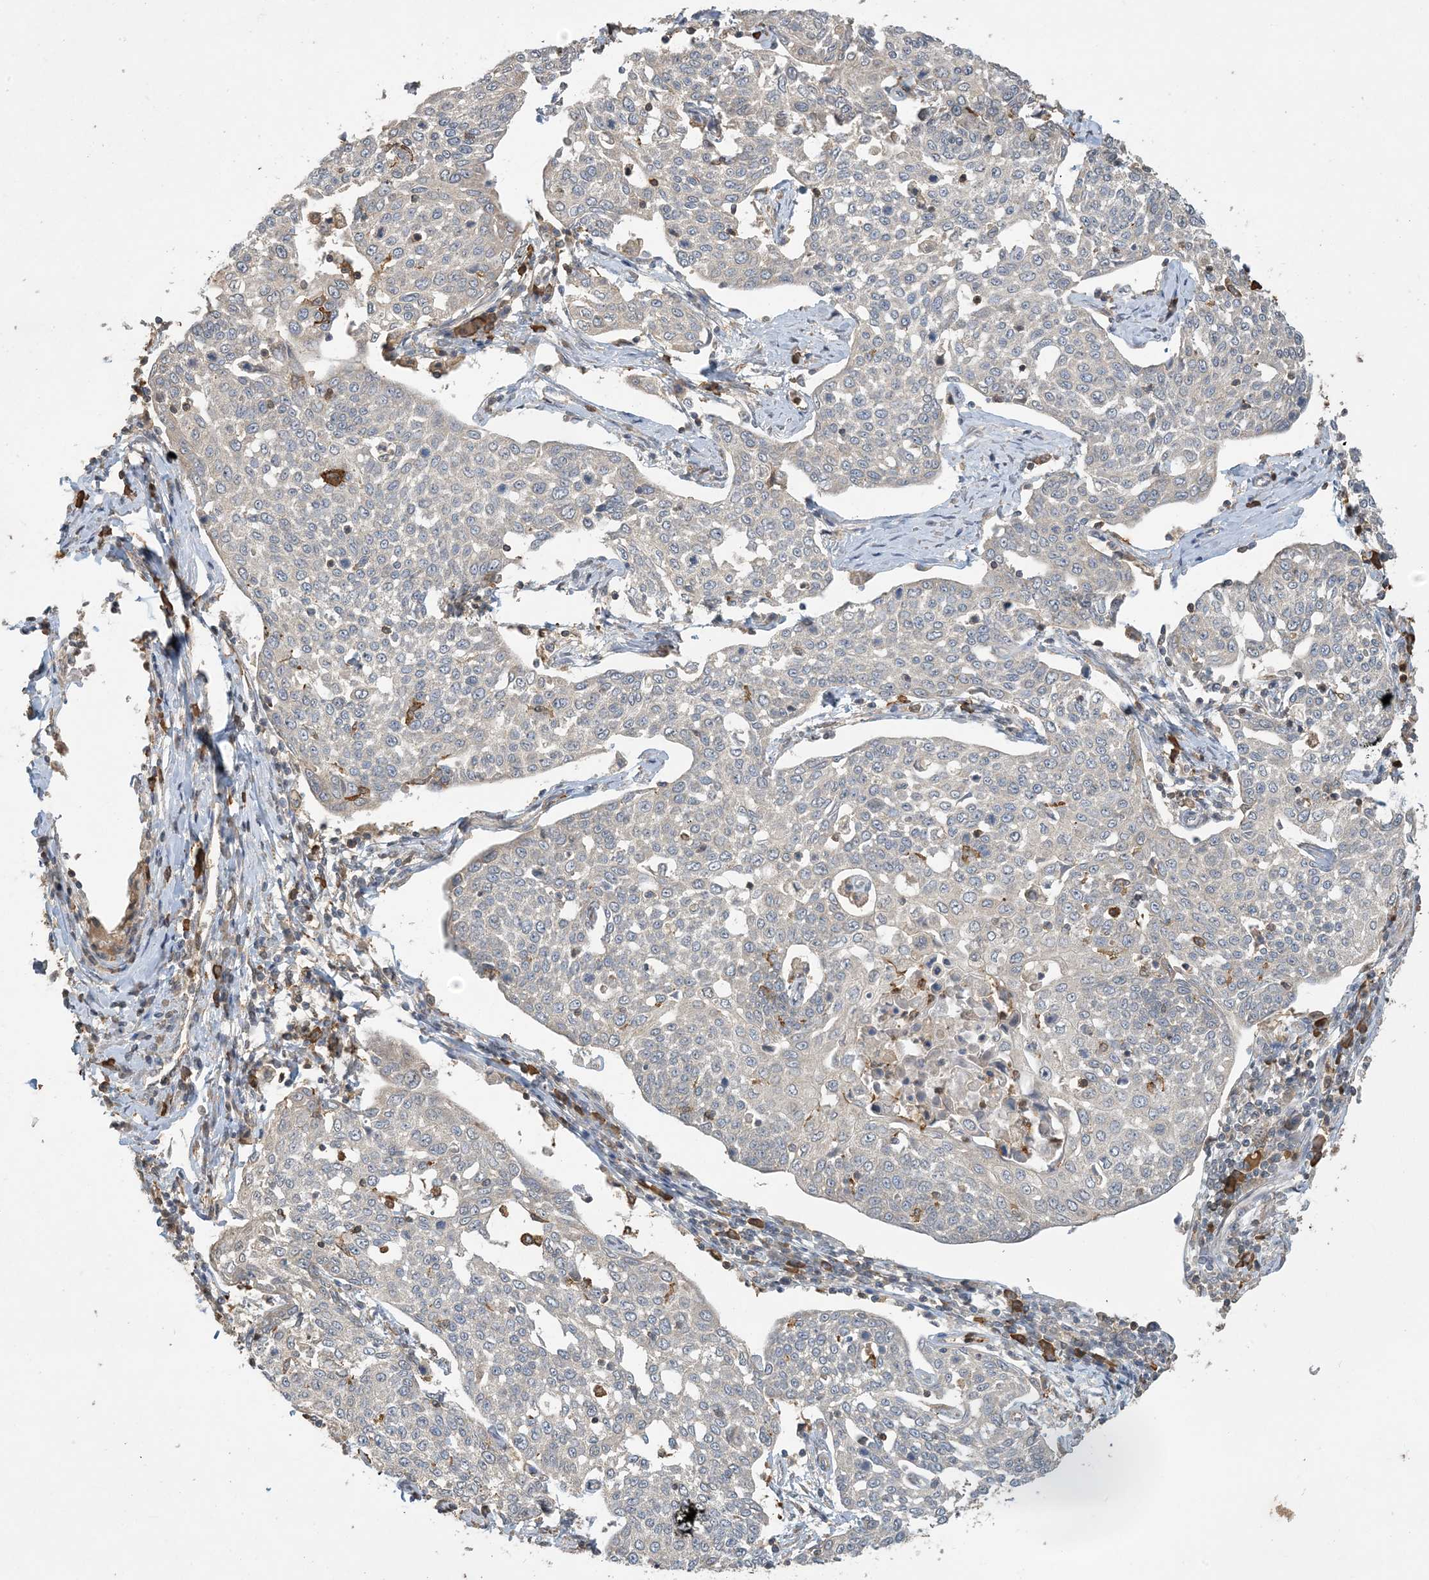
{"staining": {"intensity": "negative", "quantity": "none", "location": "none"}, "tissue": "cervical cancer", "cell_type": "Tumor cells", "image_type": "cancer", "snomed": [{"axis": "morphology", "description": "Squamous cell carcinoma, NOS"}, {"axis": "topography", "description": "Cervix"}], "caption": "High magnification brightfield microscopy of squamous cell carcinoma (cervical) stained with DAB (3,3'-diaminobenzidine) (brown) and counterstained with hematoxylin (blue): tumor cells show no significant expression.", "gene": "TMSB4X", "patient": {"sex": "female", "age": 34}}